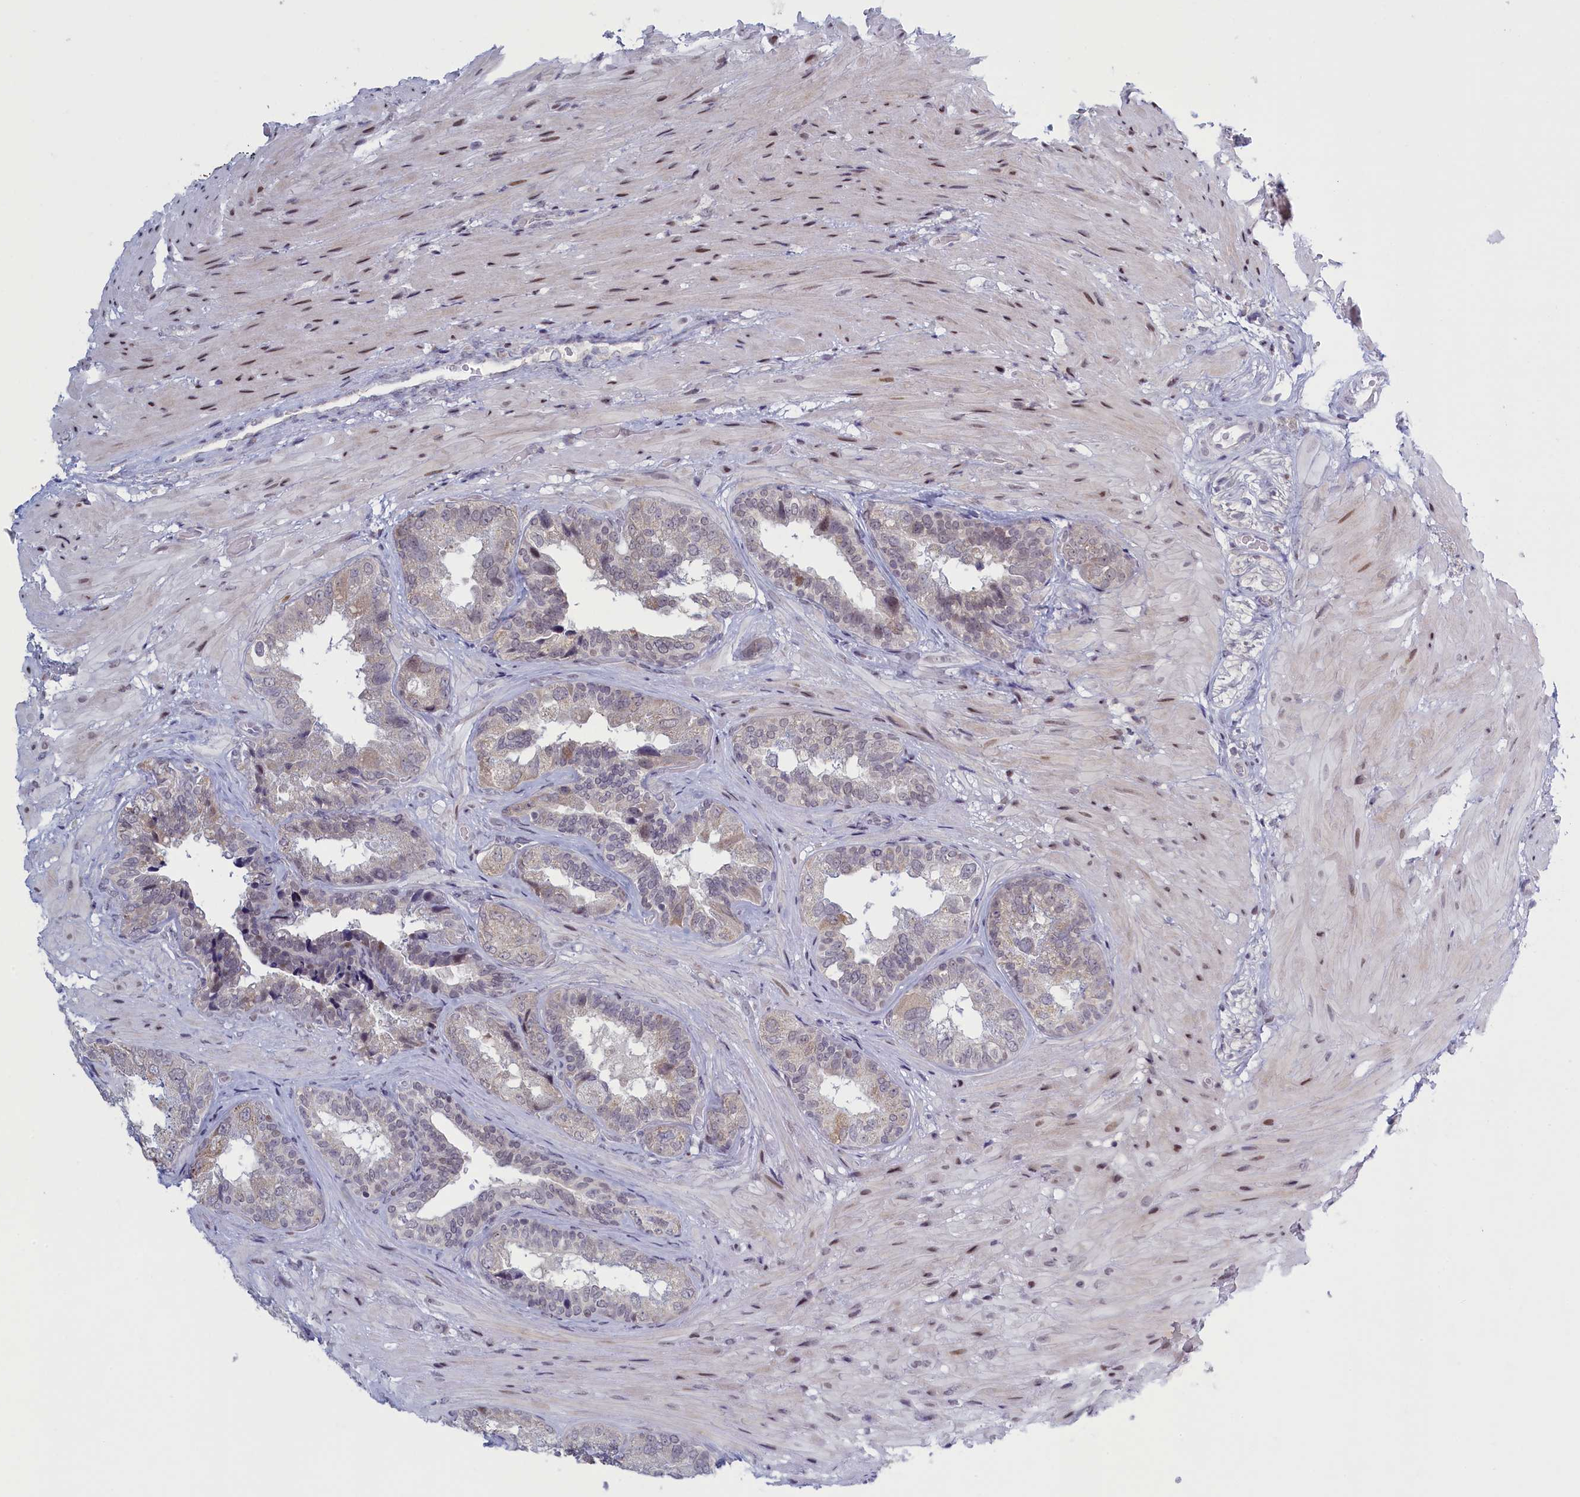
{"staining": {"intensity": "moderate", "quantity": "<25%", "location": "nuclear"}, "tissue": "seminal vesicle", "cell_type": "Glandular cells", "image_type": "normal", "snomed": [{"axis": "morphology", "description": "Normal tissue, NOS"}, {"axis": "topography", "description": "Seminal veicle"}, {"axis": "topography", "description": "Peripheral nerve tissue"}], "caption": "Immunohistochemistry (IHC) photomicrograph of benign seminal vesicle: human seminal vesicle stained using immunohistochemistry (IHC) shows low levels of moderate protein expression localized specifically in the nuclear of glandular cells, appearing as a nuclear brown color.", "gene": "ATF7IP2", "patient": {"sex": "male", "age": 63}}